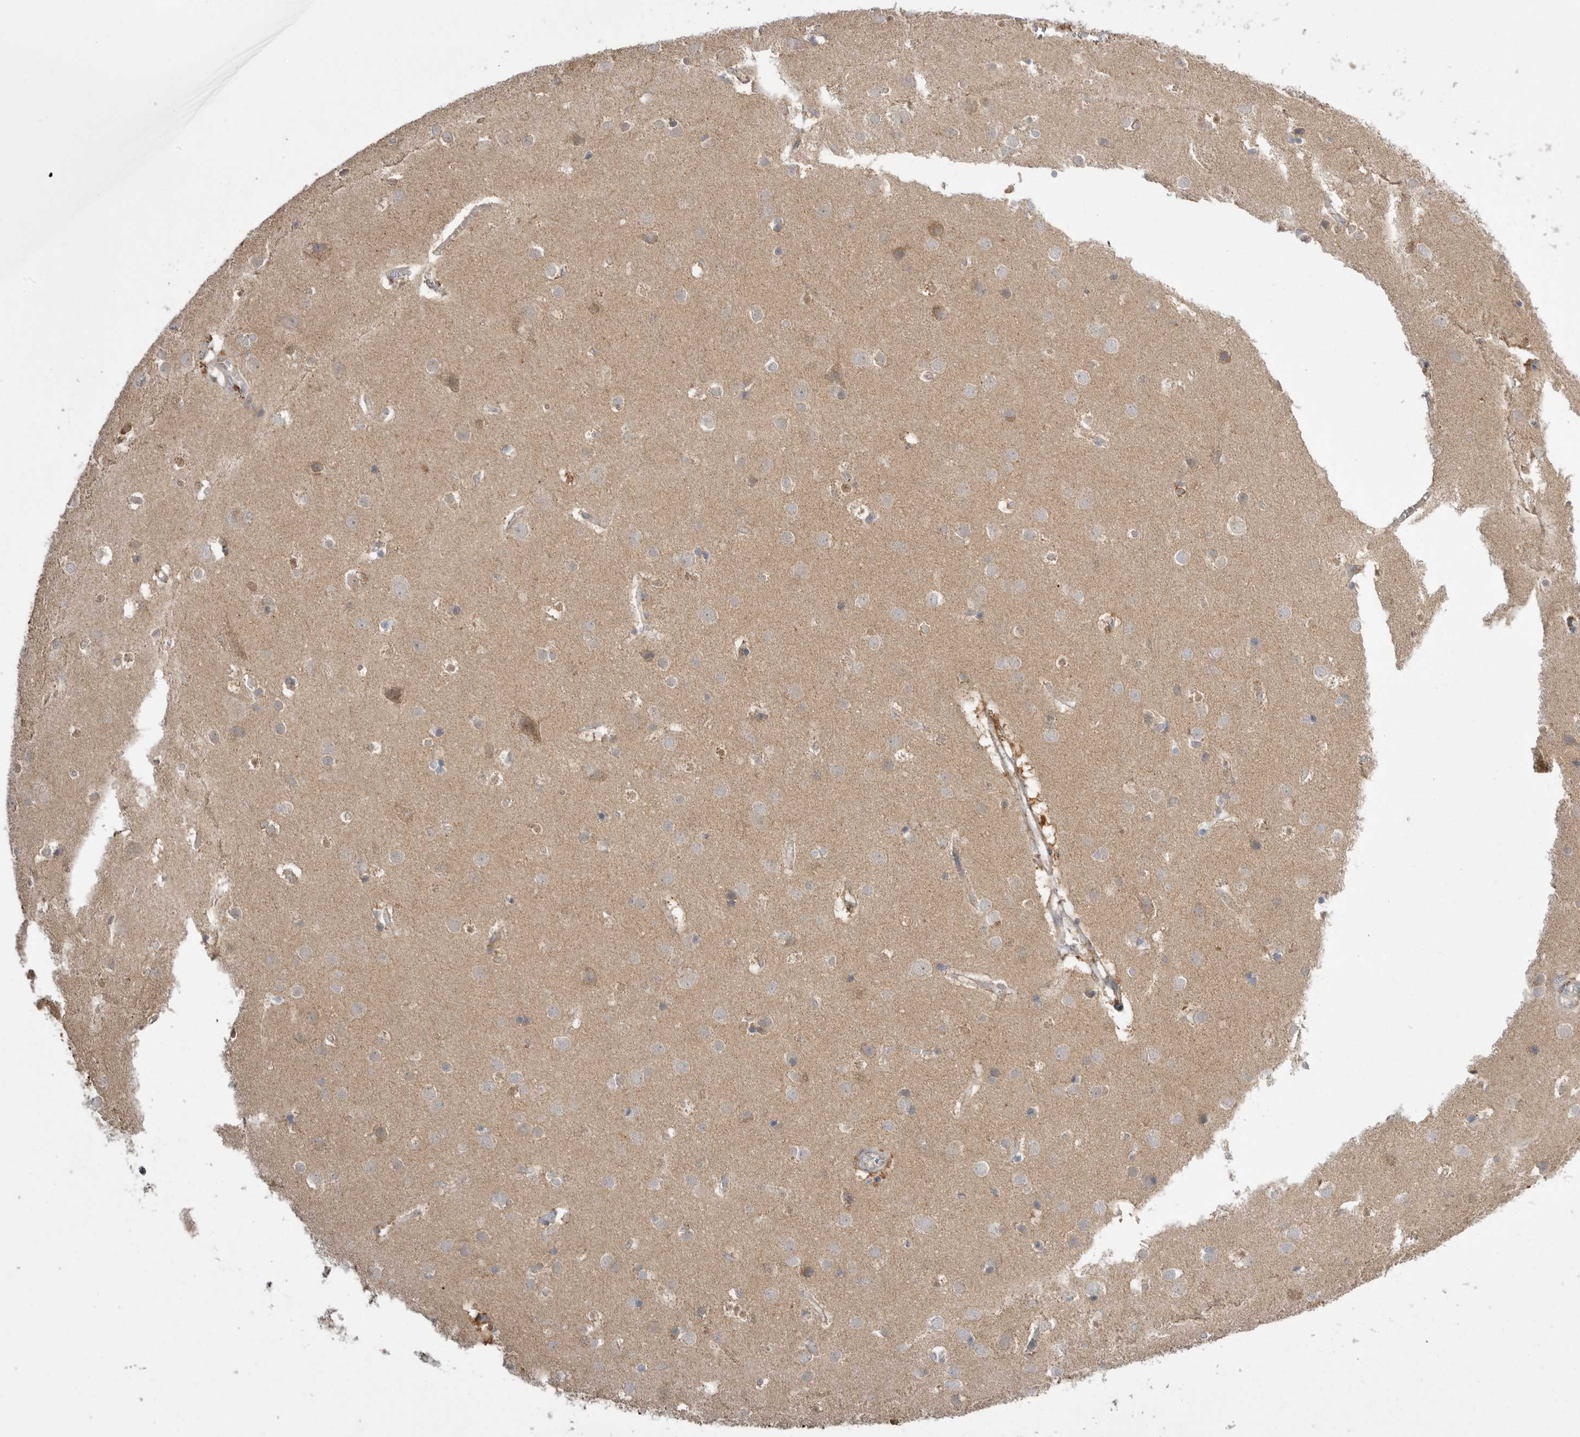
{"staining": {"intensity": "moderate", "quantity": "25%-75%", "location": "cytoplasmic/membranous"}, "tissue": "cerebral cortex", "cell_type": "Endothelial cells", "image_type": "normal", "snomed": [{"axis": "morphology", "description": "Normal tissue, NOS"}, {"axis": "topography", "description": "Cerebral cortex"}], "caption": "The image exhibits immunohistochemical staining of benign cerebral cortex. There is moderate cytoplasmic/membranous positivity is appreciated in approximately 25%-75% of endothelial cells.", "gene": "KYAT3", "patient": {"sex": "male", "age": 54}}